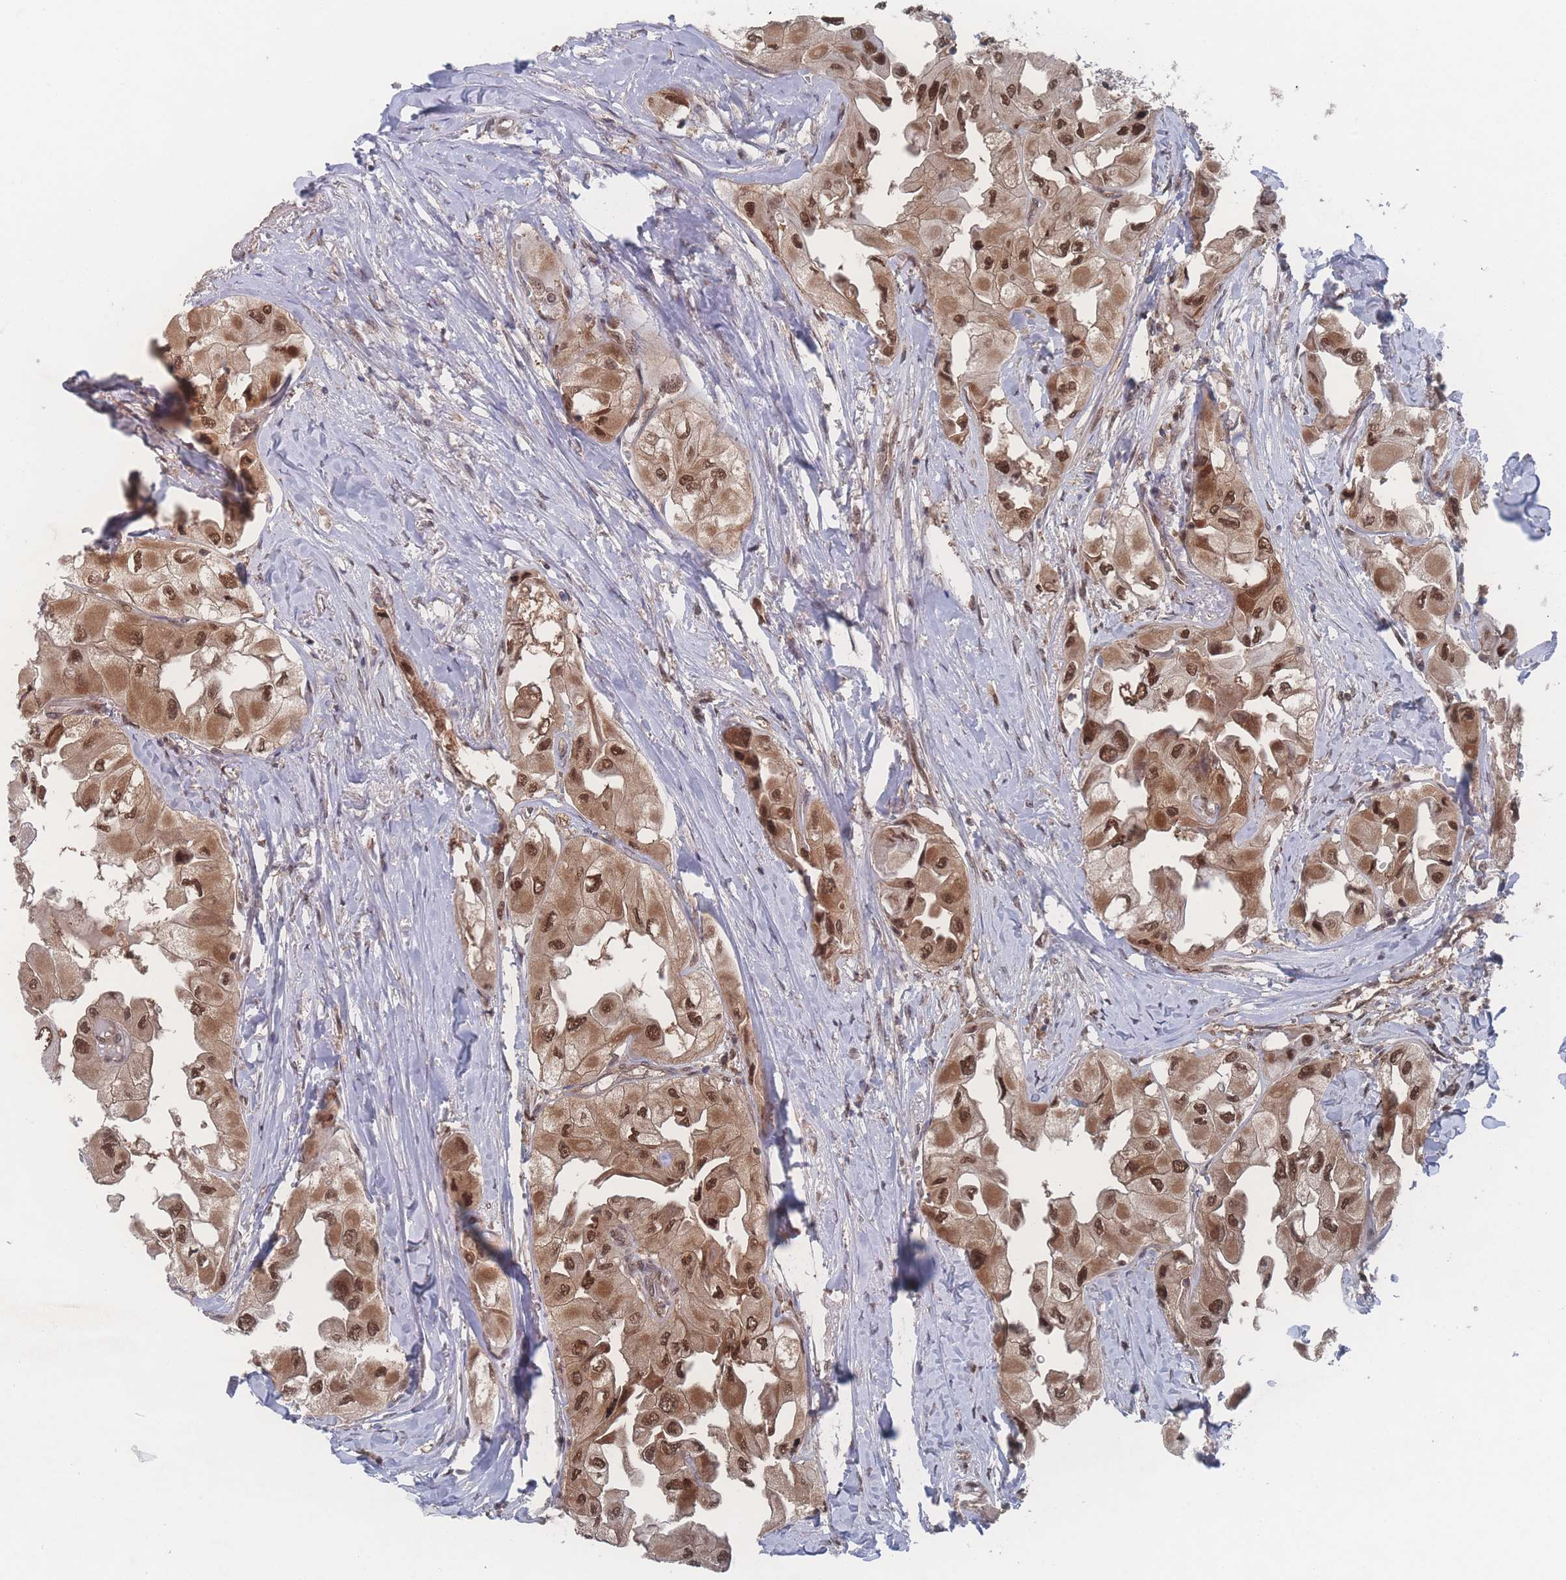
{"staining": {"intensity": "strong", "quantity": ">75%", "location": "nuclear"}, "tissue": "thyroid cancer", "cell_type": "Tumor cells", "image_type": "cancer", "snomed": [{"axis": "morphology", "description": "Normal tissue, NOS"}, {"axis": "morphology", "description": "Papillary adenocarcinoma, NOS"}, {"axis": "topography", "description": "Thyroid gland"}], "caption": "Immunohistochemistry micrograph of human thyroid cancer (papillary adenocarcinoma) stained for a protein (brown), which demonstrates high levels of strong nuclear expression in about >75% of tumor cells.", "gene": "PSMA1", "patient": {"sex": "female", "age": 59}}